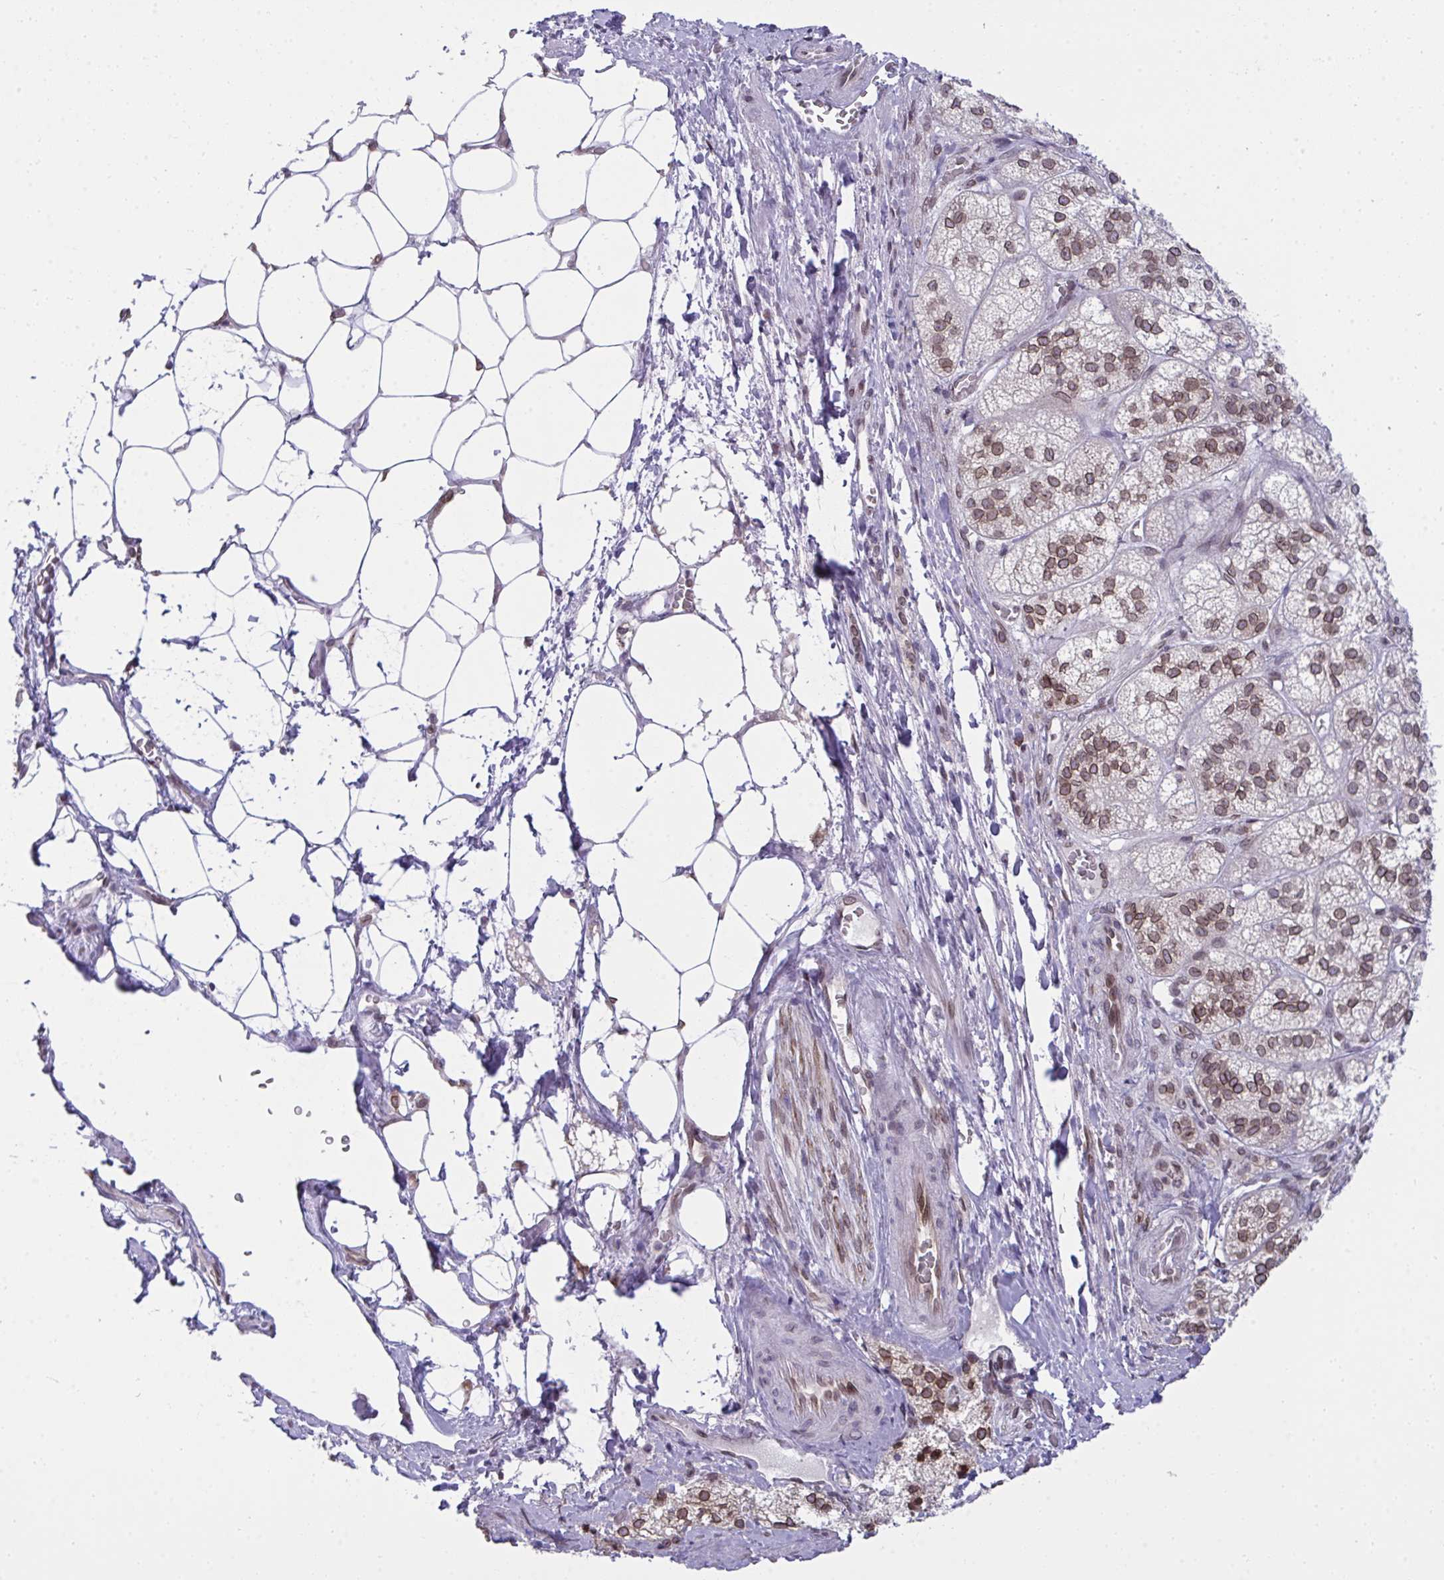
{"staining": {"intensity": "strong", "quantity": "25%-75%", "location": "cytoplasmic/membranous,nuclear"}, "tissue": "adrenal gland", "cell_type": "Glandular cells", "image_type": "normal", "snomed": [{"axis": "morphology", "description": "Normal tissue, NOS"}, {"axis": "topography", "description": "Adrenal gland"}], "caption": "This is a photomicrograph of immunohistochemistry staining of benign adrenal gland, which shows strong staining in the cytoplasmic/membranous,nuclear of glandular cells.", "gene": "RANBP2", "patient": {"sex": "female", "age": 60}}